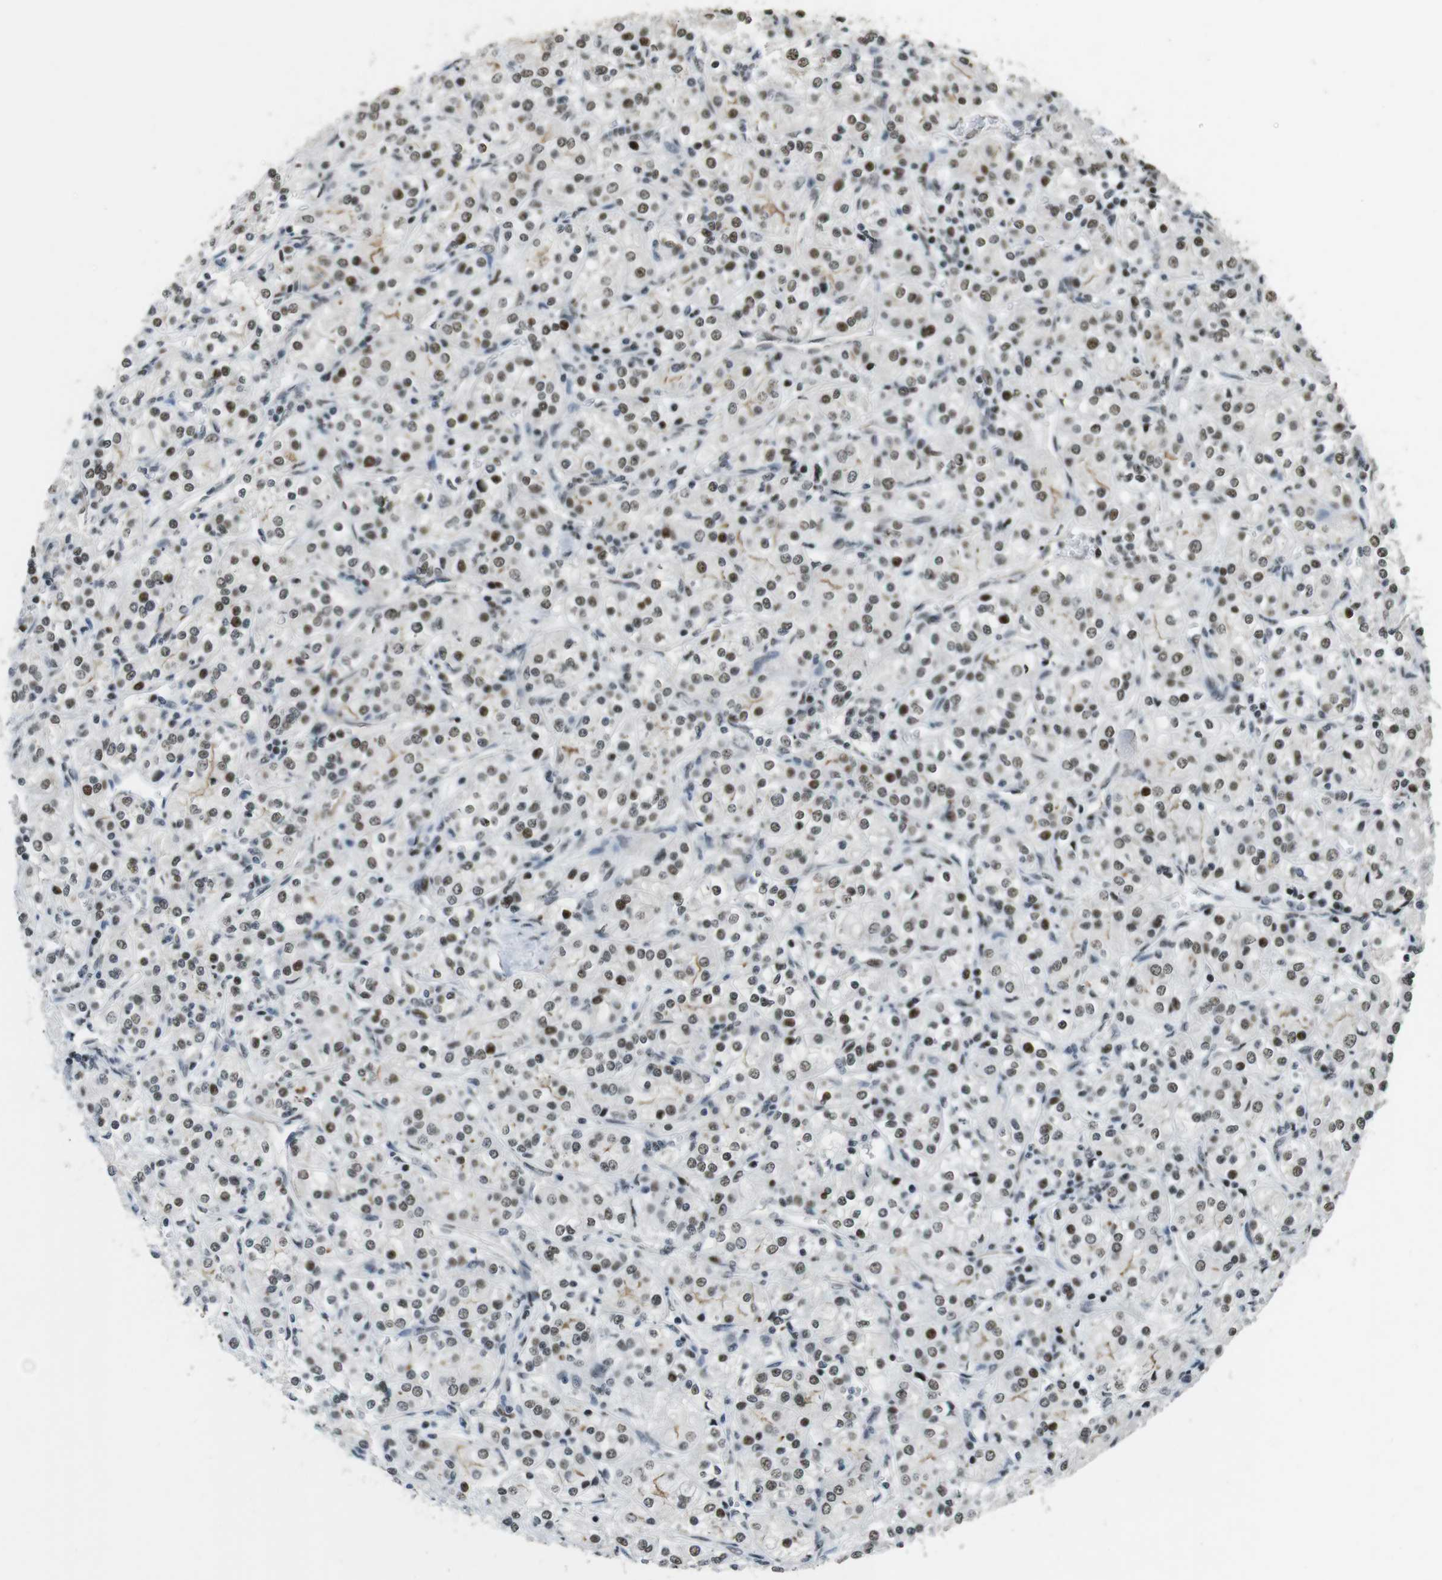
{"staining": {"intensity": "weak", "quantity": ">75%", "location": "nuclear"}, "tissue": "renal cancer", "cell_type": "Tumor cells", "image_type": "cancer", "snomed": [{"axis": "morphology", "description": "Adenocarcinoma, NOS"}, {"axis": "topography", "description": "Kidney"}], "caption": "This micrograph displays renal cancer (adenocarcinoma) stained with immunohistochemistry to label a protein in brown. The nuclear of tumor cells show weak positivity for the protein. Nuclei are counter-stained blue.", "gene": "CSNK2B", "patient": {"sex": "male", "age": 77}}